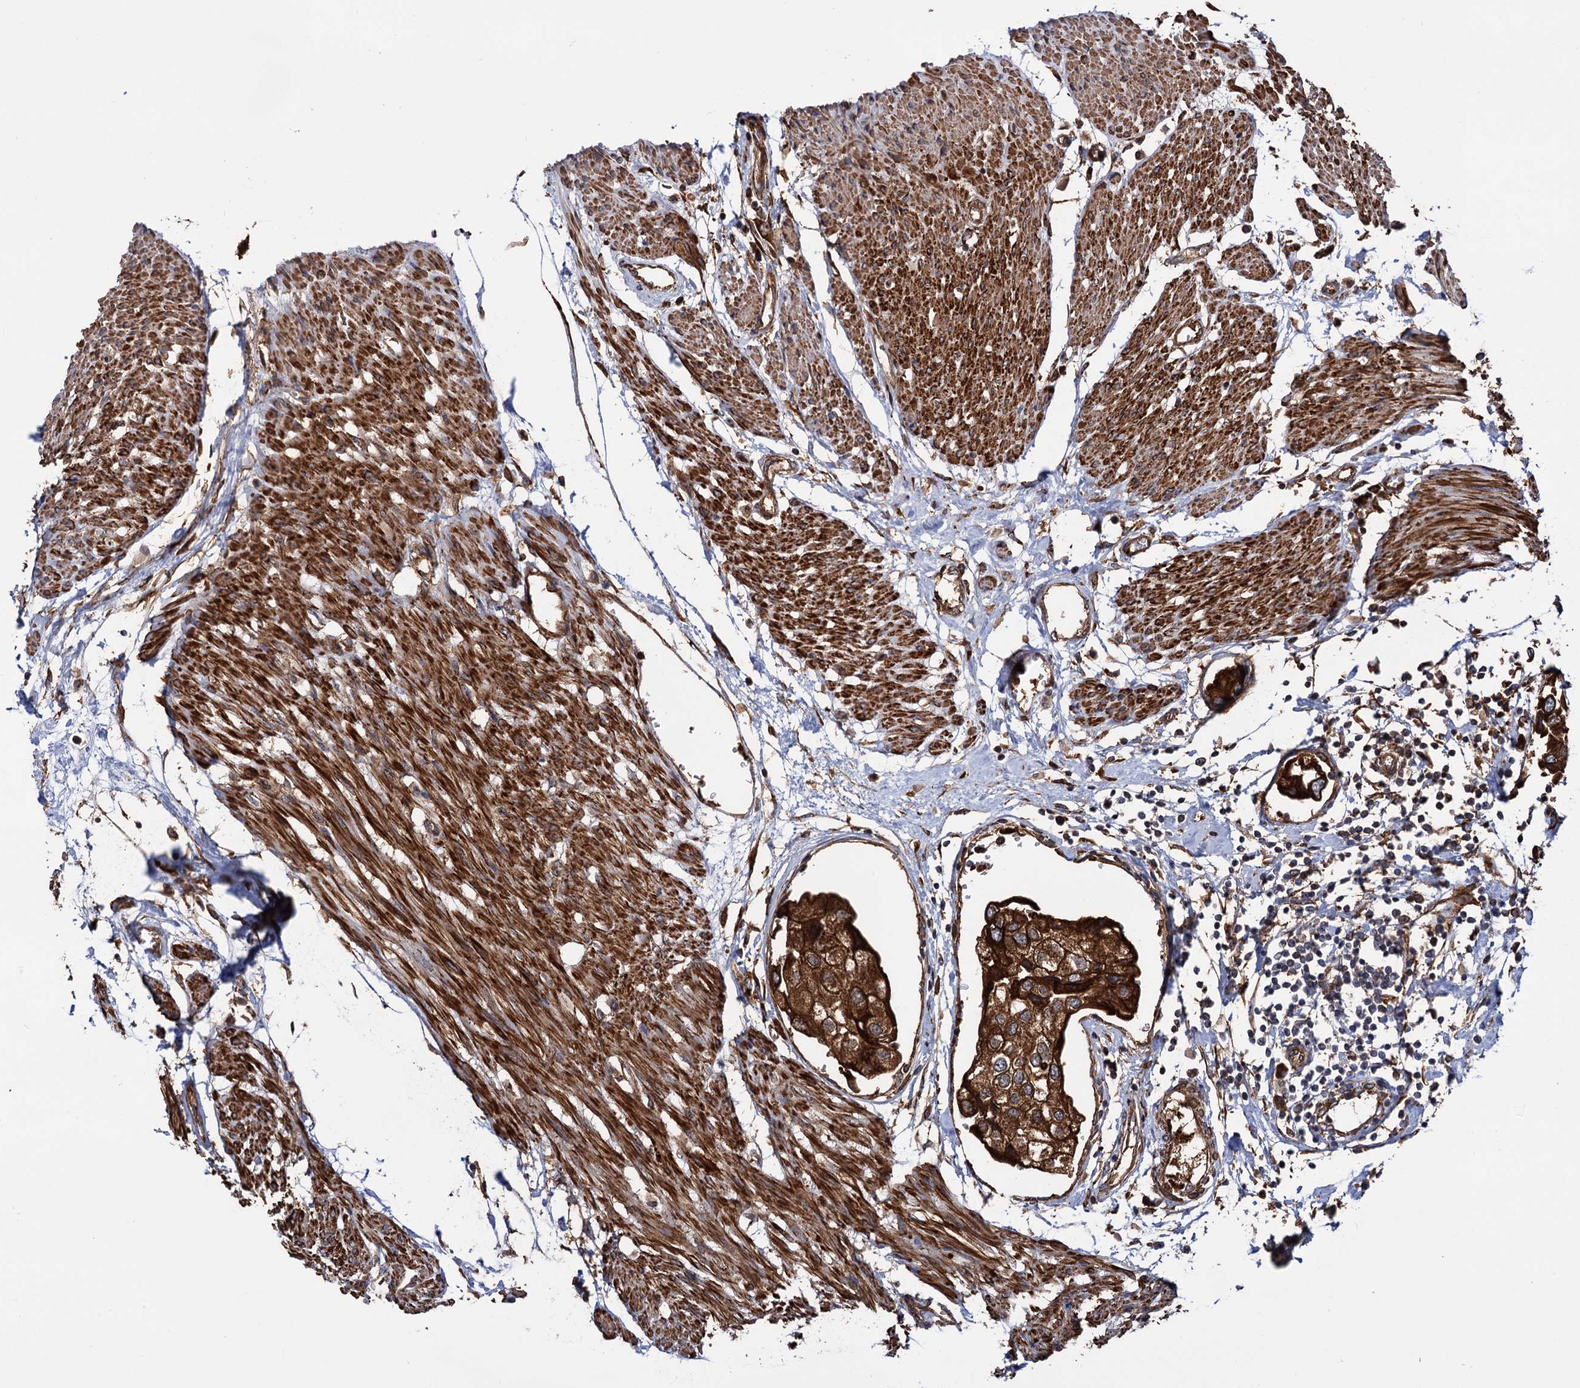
{"staining": {"intensity": "strong", "quantity": ">75%", "location": "cytoplasmic/membranous"}, "tissue": "urothelial cancer", "cell_type": "Tumor cells", "image_type": "cancer", "snomed": [{"axis": "morphology", "description": "Urothelial carcinoma, High grade"}, {"axis": "topography", "description": "Urinary bladder"}], "caption": "About >75% of tumor cells in human urothelial cancer show strong cytoplasmic/membranous protein staining as visualized by brown immunohistochemical staining.", "gene": "ATP8B4", "patient": {"sex": "male", "age": 64}}